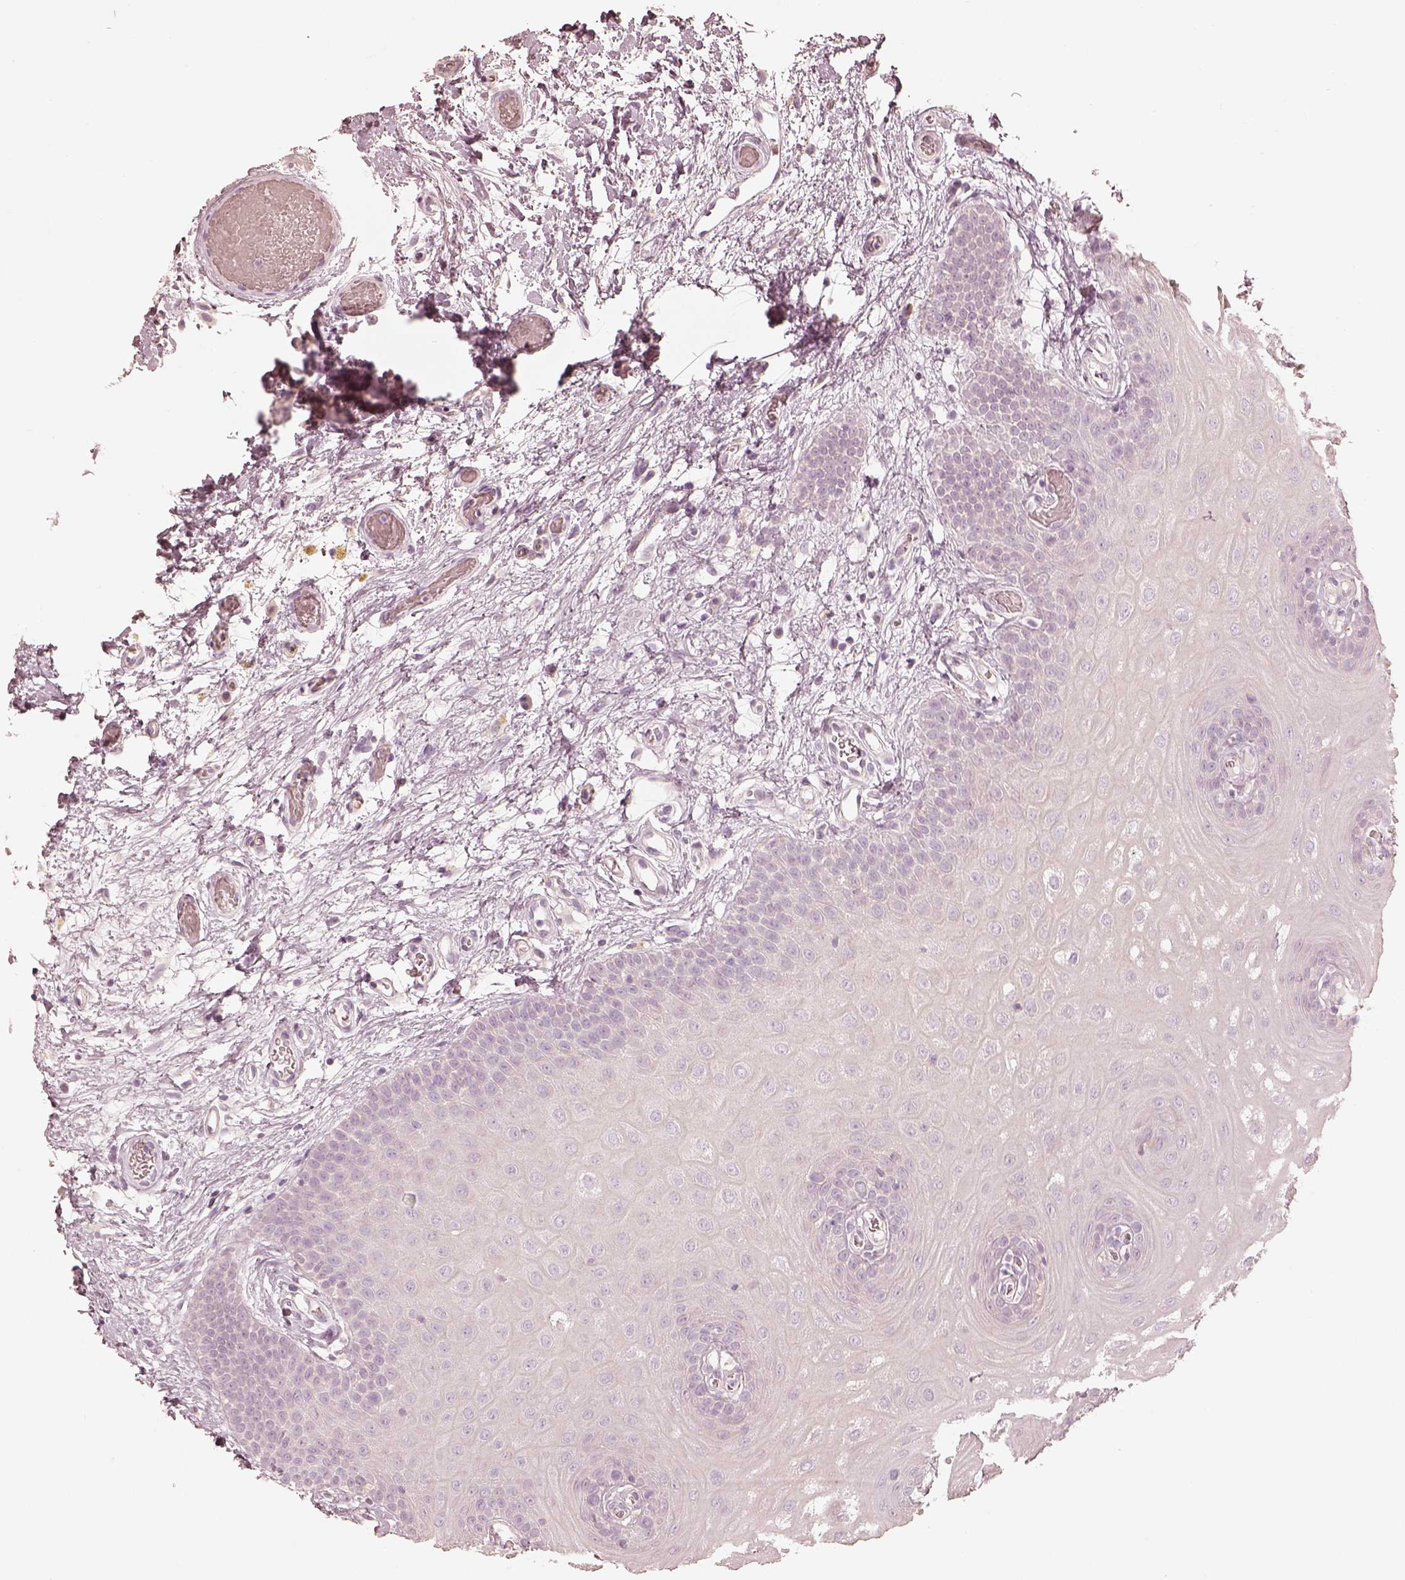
{"staining": {"intensity": "negative", "quantity": "none", "location": "none"}, "tissue": "oral mucosa", "cell_type": "Squamous epithelial cells", "image_type": "normal", "snomed": [{"axis": "morphology", "description": "Normal tissue, NOS"}, {"axis": "morphology", "description": "Squamous cell carcinoma, NOS"}, {"axis": "topography", "description": "Oral tissue"}, {"axis": "topography", "description": "Head-Neck"}], "caption": "This photomicrograph is of unremarkable oral mucosa stained with IHC to label a protein in brown with the nuclei are counter-stained blue. There is no staining in squamous epithelial cells. The staining is performed using DAB brown chromogen with nuclei counter-stained in using hematoxylin.", "gene": "FMNL2", "patient": {"sex": "male", "age": 78}}